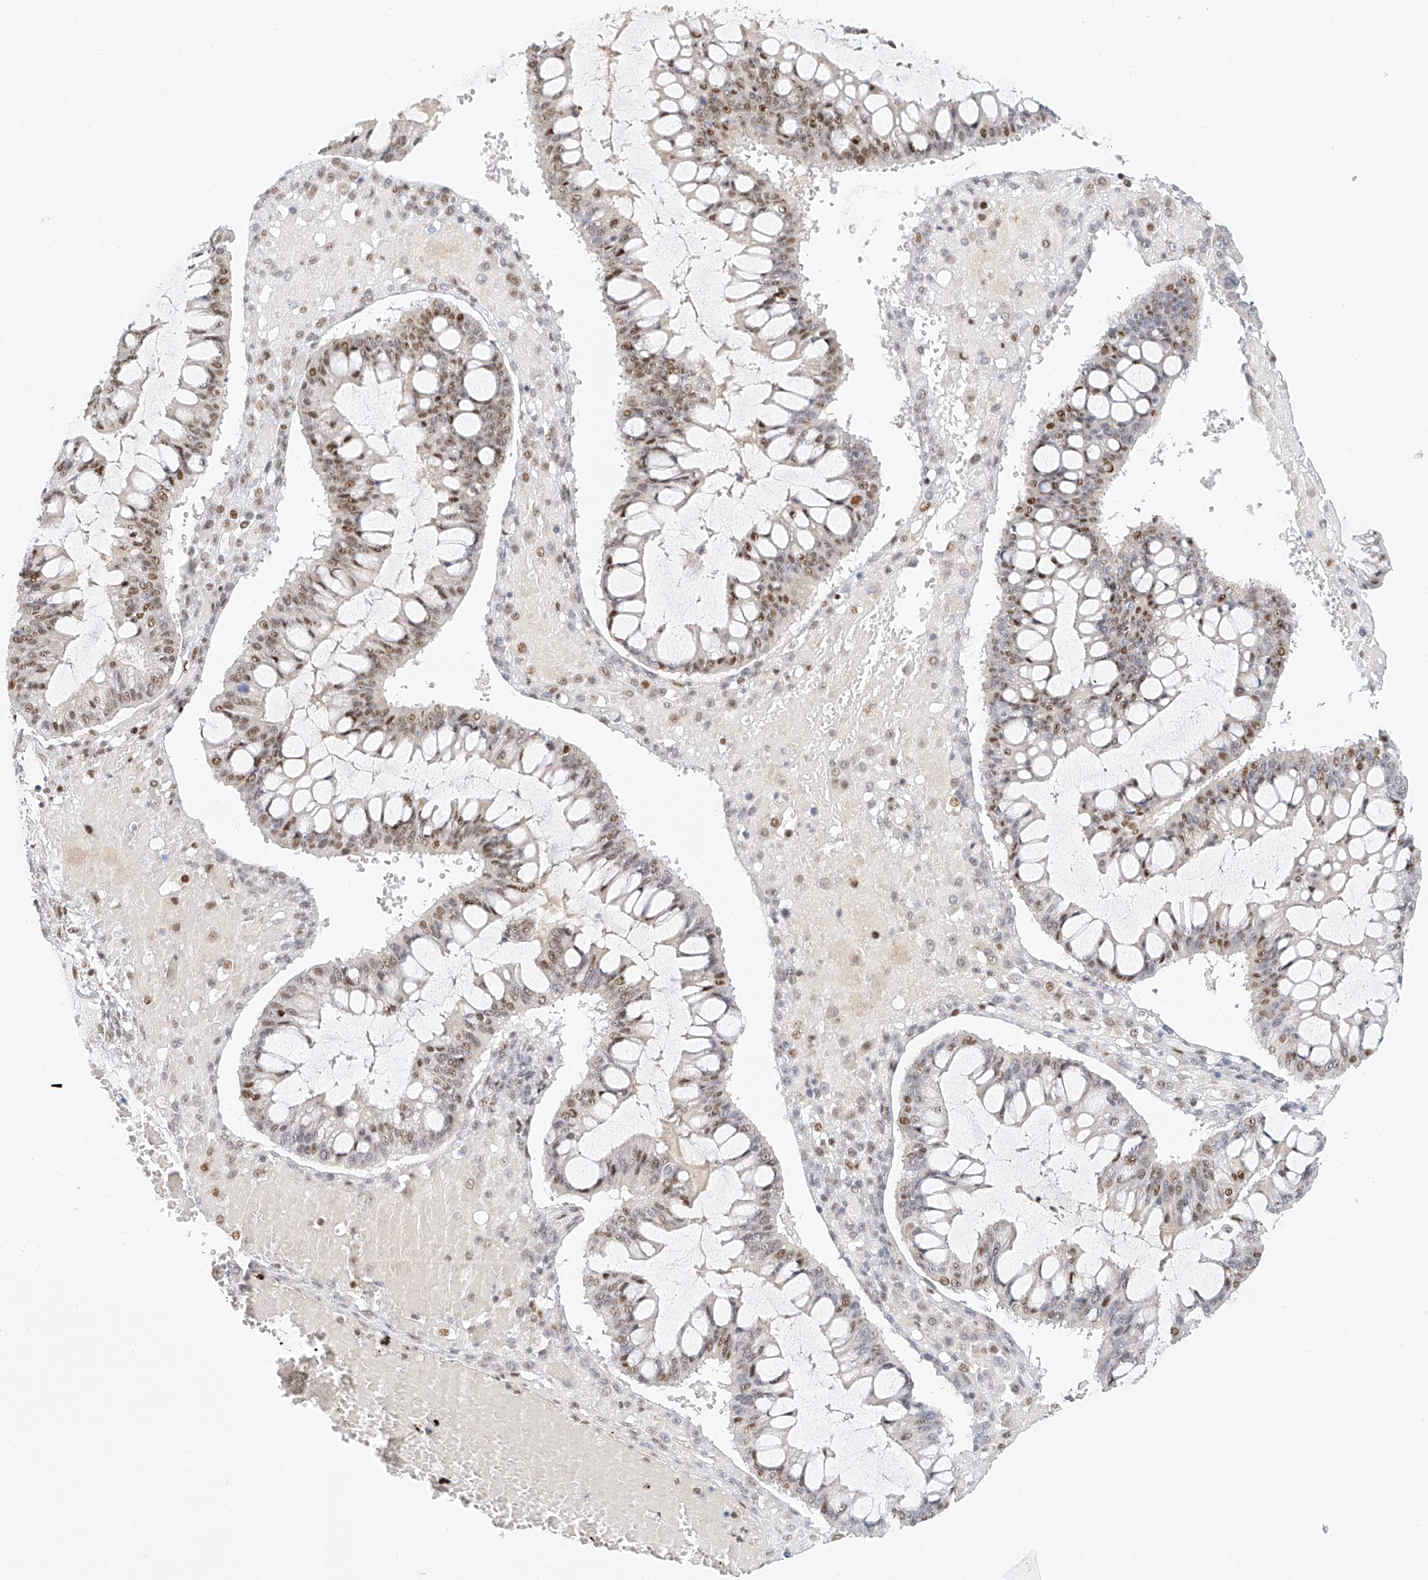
{"staining": {"intensity": "moderate", "quantity": ">75%", "location": "nuclear"}, "tissue": "ovarian cancer", "cell_type": "Tumor cells", "image_type": "cancer", "snomed": [{"axis": "morphology", "description": "Cystadenocarcinoma, mucinous, NOS"}, {"axis": "topography", "description": "Ovary"}], "caption": "Protein staining of ovarian cancer (mucinous cystadenocarcinoma) tissue reveals moderate nuclear positivity in about >75% of tumor cells.", "gene": "CXorf58", "patient": {"sex": "female", "age": 73}}